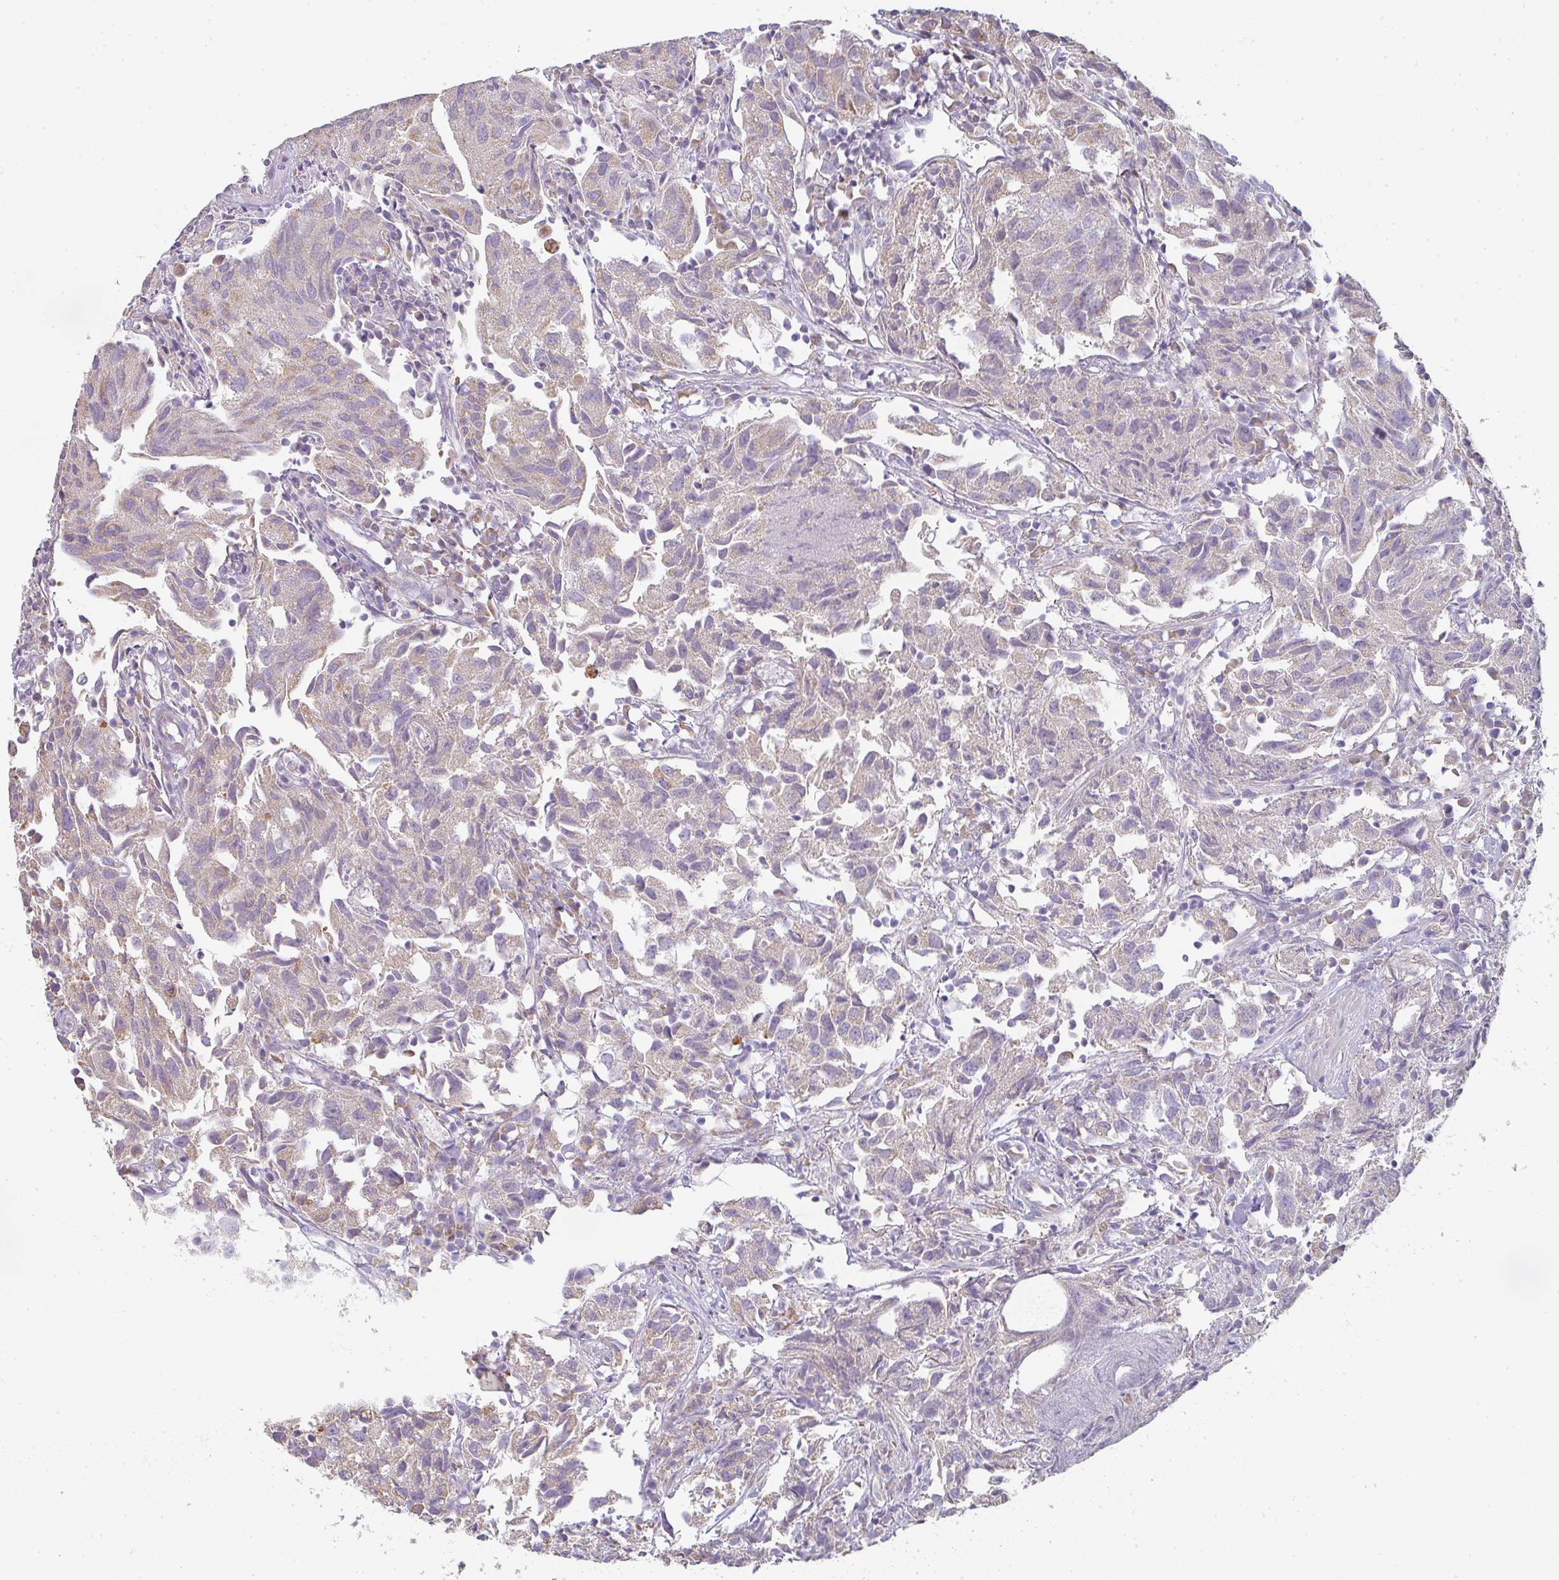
{"staining": {"intensity": "moderate", "quantity": ">75%", "location": "cytoplasmic/membranous"}, "tissue": "urothelial cancer", "cell_type": "Tumor cells", "image_type": "cancer", "snomed": [{"axis": "morphology", "description": "Urothelial carcinoma, High grade"}, {"axis": "topography", "description": "Urinary bladder"}], "caption": "The immunohistochemical stain highlights moderate cytoplasmic/membranous staining in tumor cells of urothelial cancer tissue. (IHC, brightfield microscopy, high magnification).", "gene": "CACNA1S", "patient": {"sex": "female", "age": 75}}